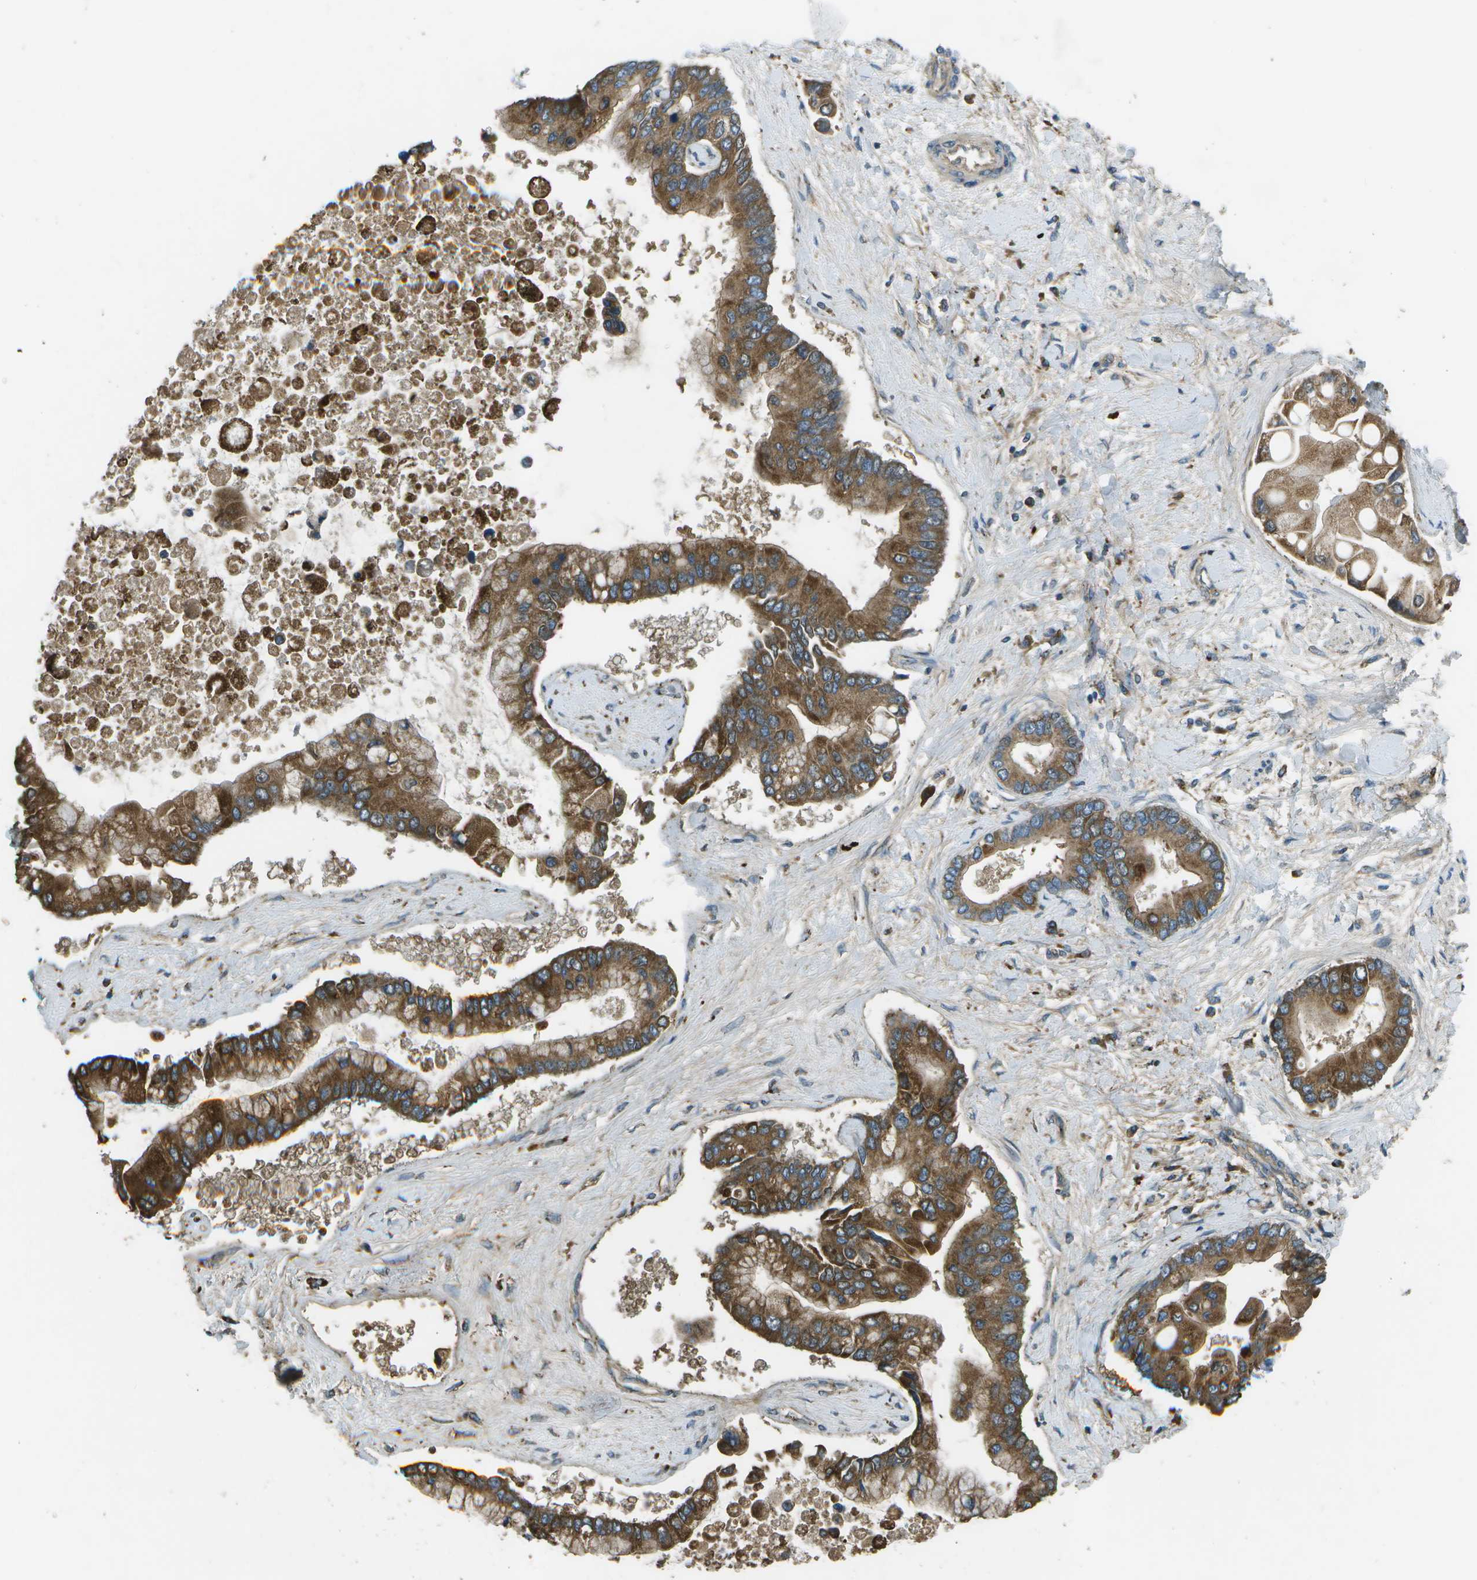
{"staining": {"intensity": "strong", "quantity": ">75%", "location": "cytoplasmic/membranous"}, "tissue": "liver cancer", "cell_type": "Tumor cells", "image_type": "cancer", "snomed": [{"axis": "morphology", "description": "Cholangiocarcinoma"}, {"axis": "topography", "description": "Liver"}], "caption": "This micrograph demonstrates immunohistochemistry (IHC) staining of cholangiocarcinoma (liver), with high strong cytoplasmic/membranous expression in about >75% of tumor cells.", "gene": "PXYLP1", "patient": {"sex": "male", "age": 50}}